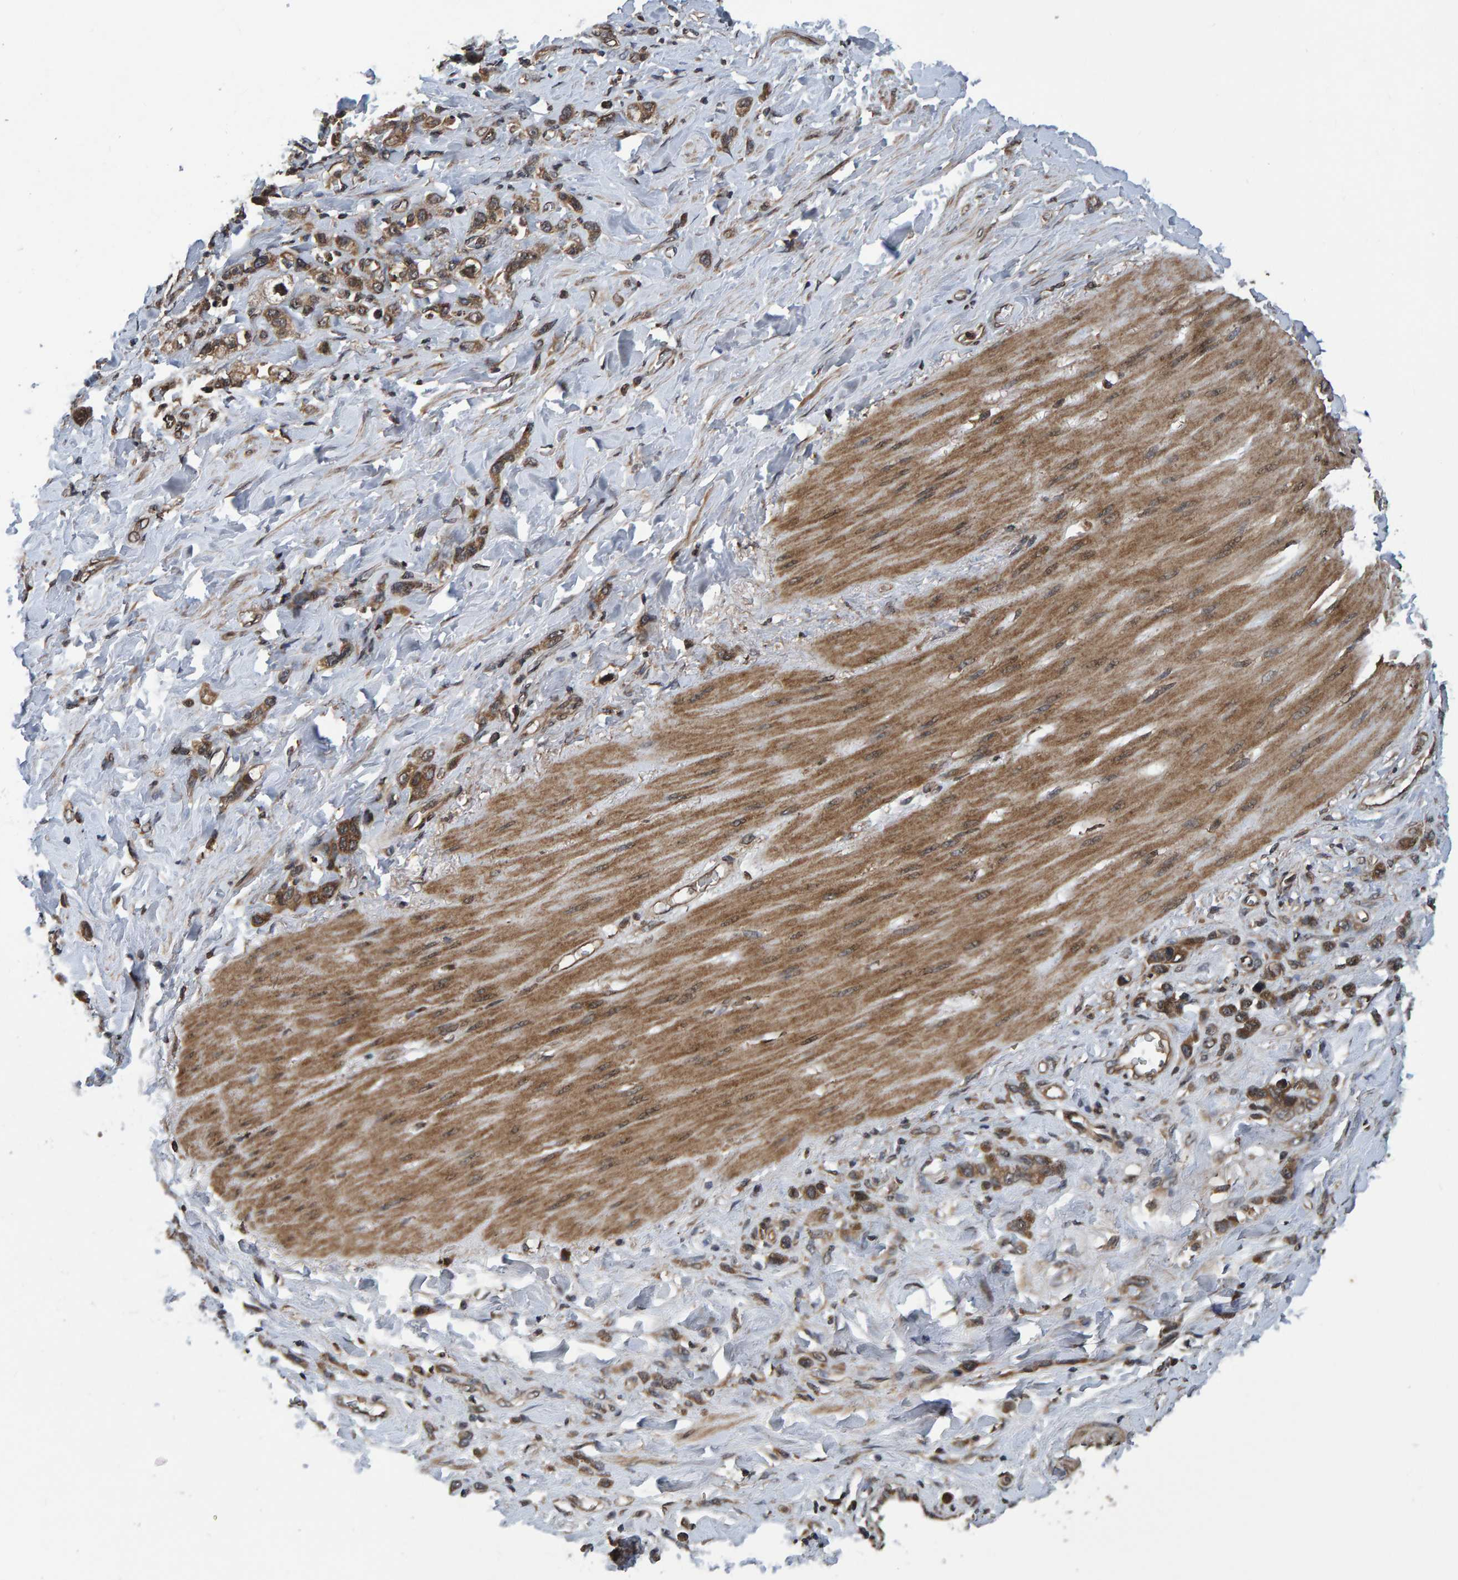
{"staining": {"intensity": "moderate", "quantity": ">75%", "location": "cytoplasmic/membranous"}, "tissue": "stomach cancer", "cell_type": "Tumor cells", "image_type": "cancer", "snomed": [{"axis": "morphology", "description": "Normal tissue, NOS"}, {"axis": "morphology", "description": "Adenocarcinoma, NOS"}, {"axis": "topography", "description": "Stomach"}], "caption": "Immunohistochemistry (IHC) image of human stomach cancer stained for a protein (brown), which shows medium levels of moderate cytoplasmic/membranous positivity in approximately >75% of tumor cells.", "gene": "GAB2", "patient": {"sex": "male", "age": 82}}